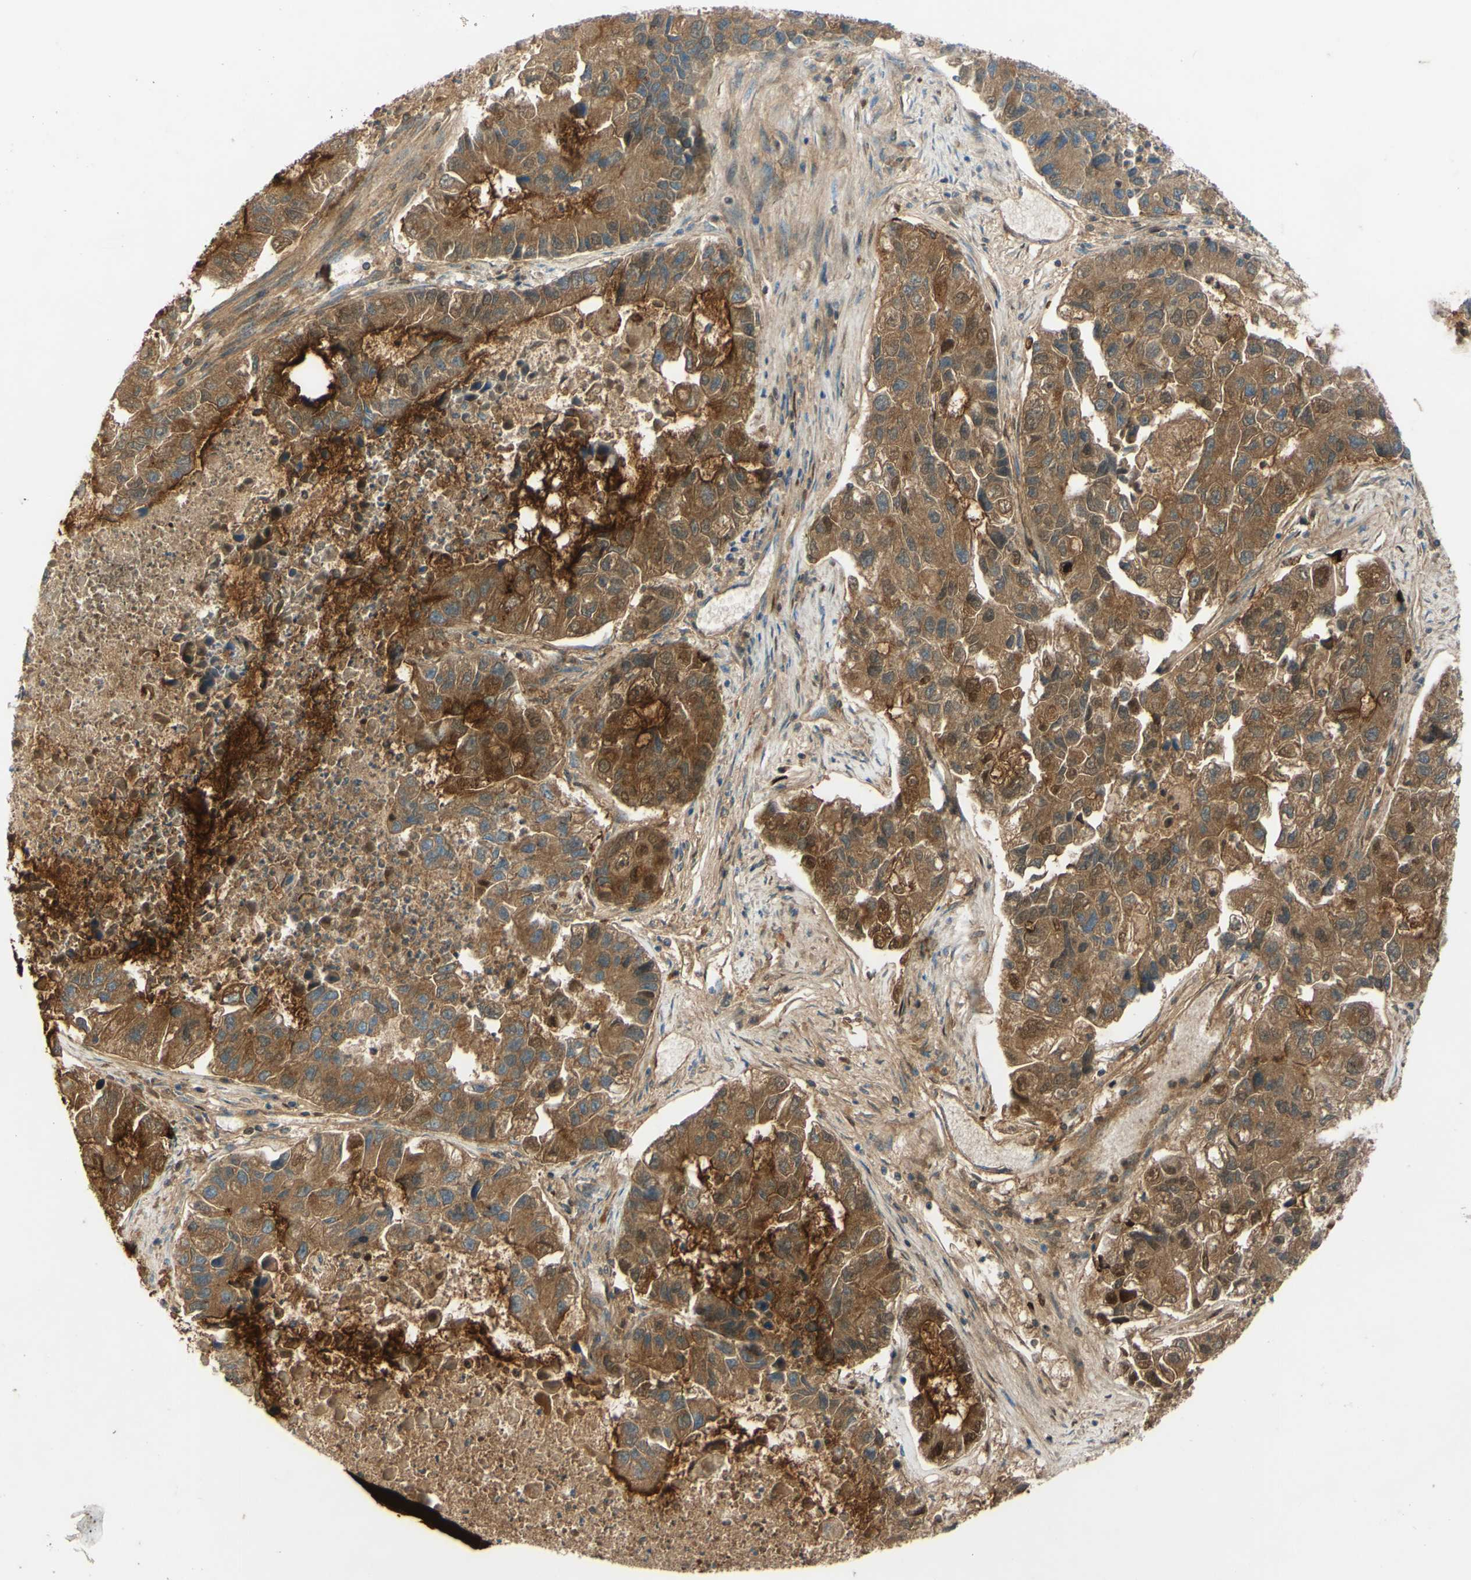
{"staining": {"intensity": "moderate", "quantity": ">75%", "location": "cytoplasmic/membranous"}, "tissue": "lung cancer", "cell_type": "Tumor cells", "image_type": "cancer", "snomed": [{"axis": "morphology", "description": "Adenocarcinoma, NOS"}, {"axis": "topography", "description": "Lung"}], "caption": "Lung adenocarcinoma stained with a brown dye displays moderate cytoplasmic/membranous positive staining in about >75% of tumor cells.", "gene": "PIGR", "patient": {"sex": "female", "age": 51}}